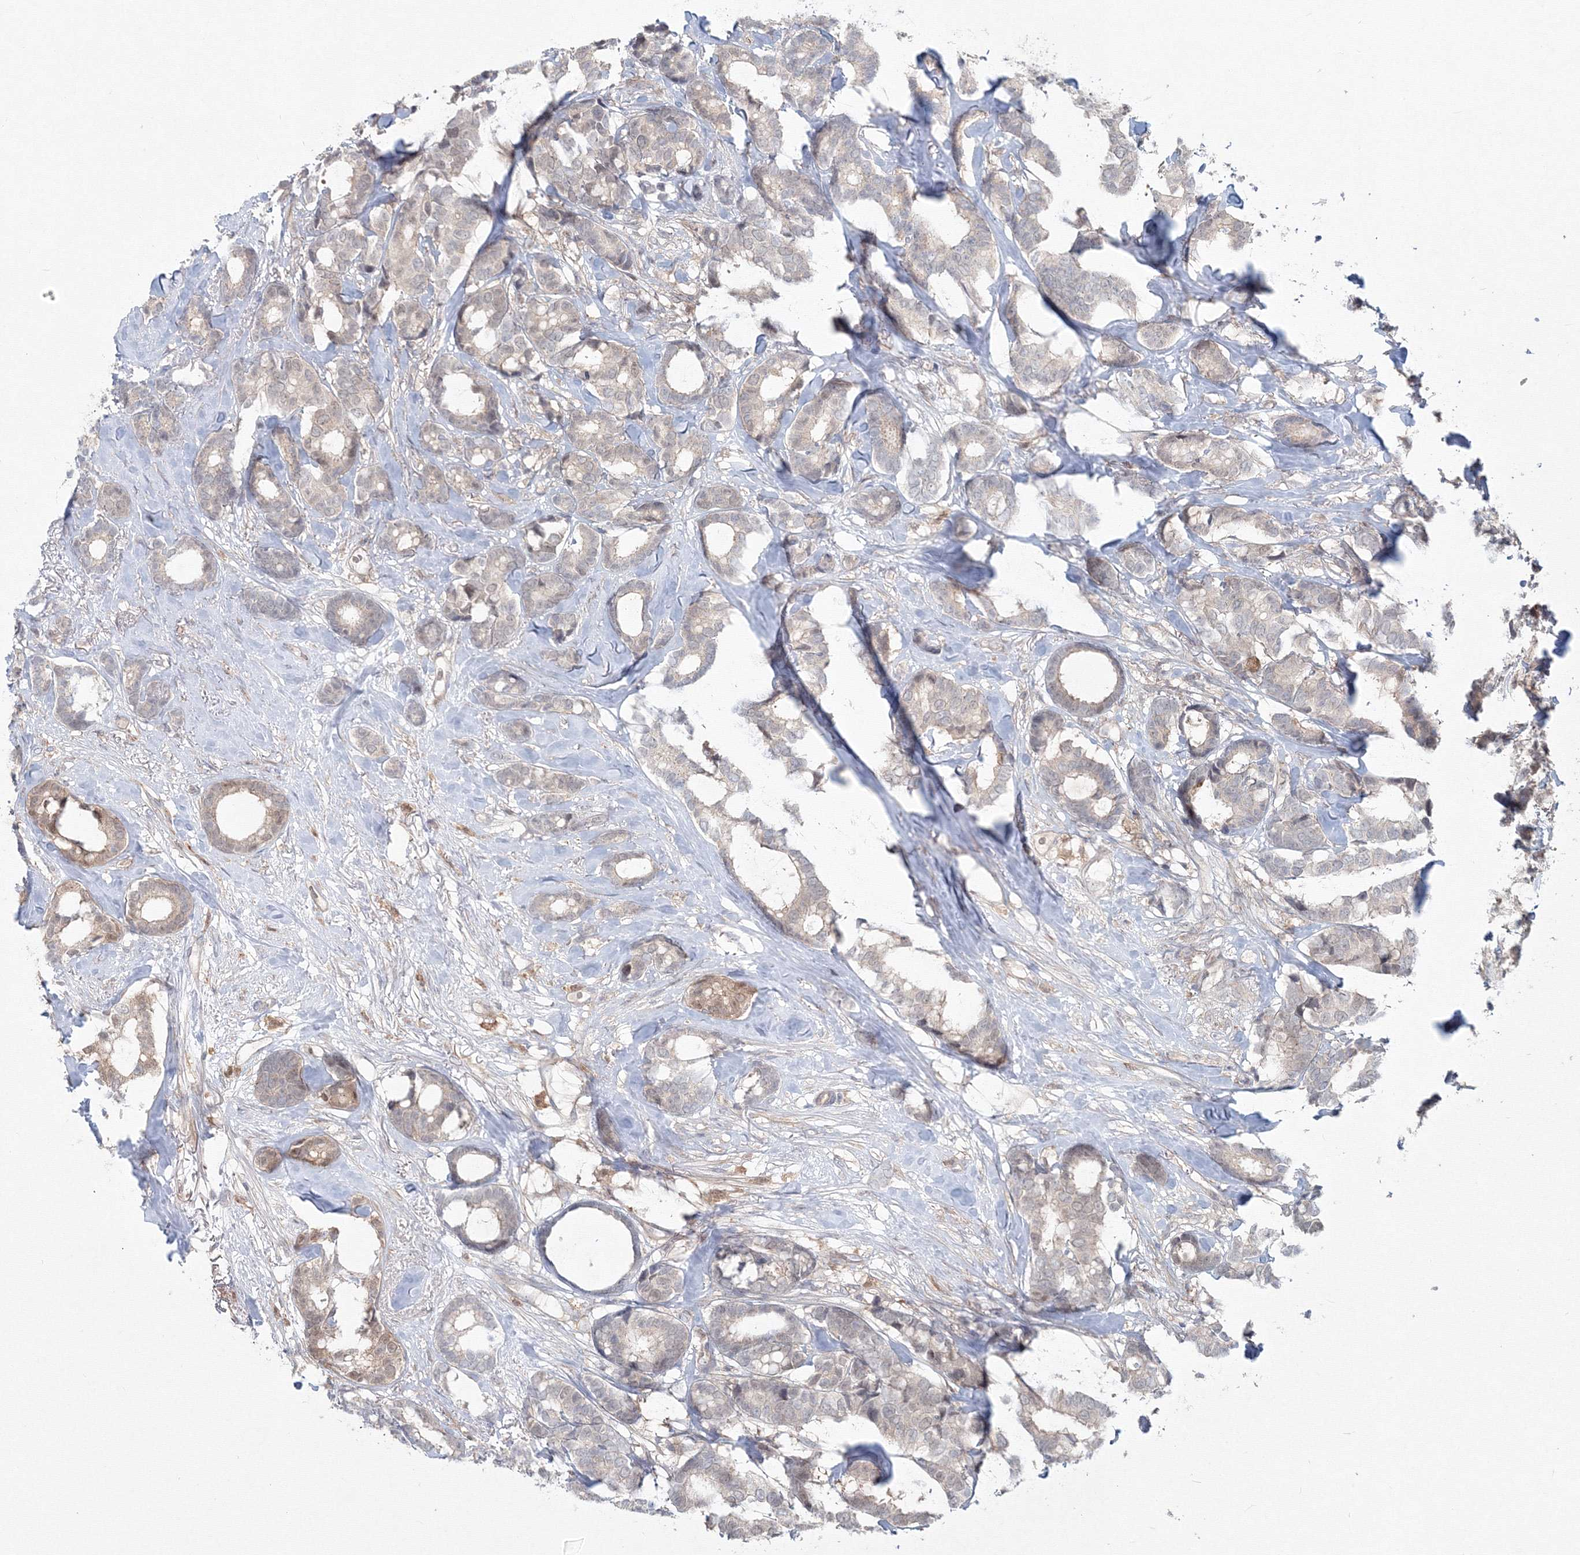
{"staining": {"intensity": "weak", "quantity": "<25%", "location": "cytoplasmic/membranous"}, "tissue": "breast cancer", "cell_type": "Tumor cells", "image_type": "cancer", "snomed": [{"axis": "morphology", "description": "Duct carcinoma"}, {"axis": "topography", "description": "Breast"}], "caption": "DAB immunohistochemical staining of breast cancer (intraductal carcinoma) displays no significant expression in tumor cells.", "gene": "MKRN2", "patient": {"sex": "female", "age": 87}}